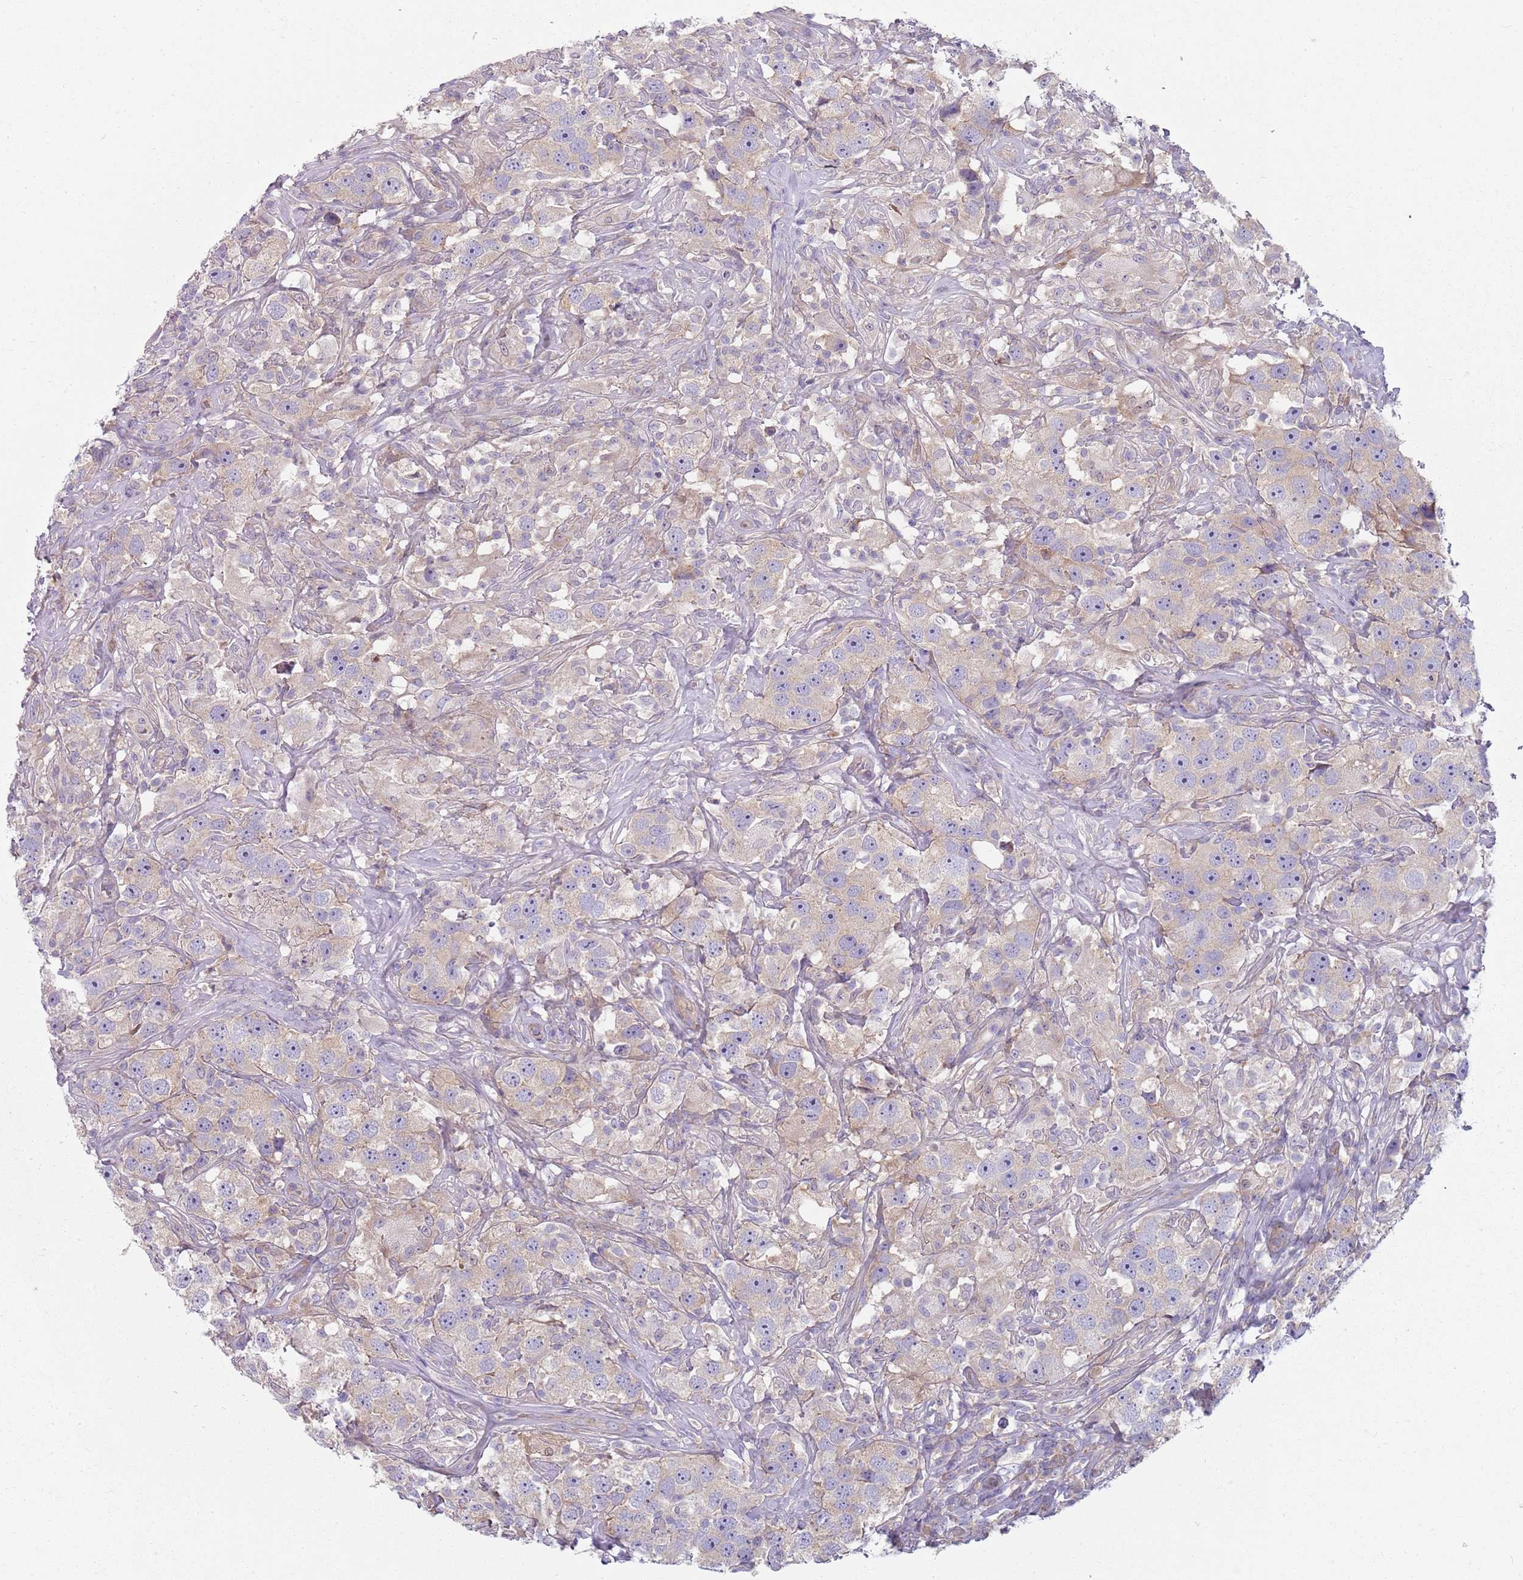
{"staining": {"intensity": "weak", "quantity": "<25%", "location": "cytoplasmic/membranous"}, "tissue": "testis cancer", "cell_type": "Tumor cells", "image_type": "cancer", "snomed": [{"axis": "morphology", "description": "Seminoma, NOS"}, {"axis": "topography", "description": "Testis"}], "caption": "IHC histopathology image of neoplastic tissue: human seminoma (testis) stained with DAB (3,3'-diaminobenzidine) exhibits no significant protein expression in tumor cells.", "gene": "SLC26A6", "patient": {"sex": "male", "age": 49}}